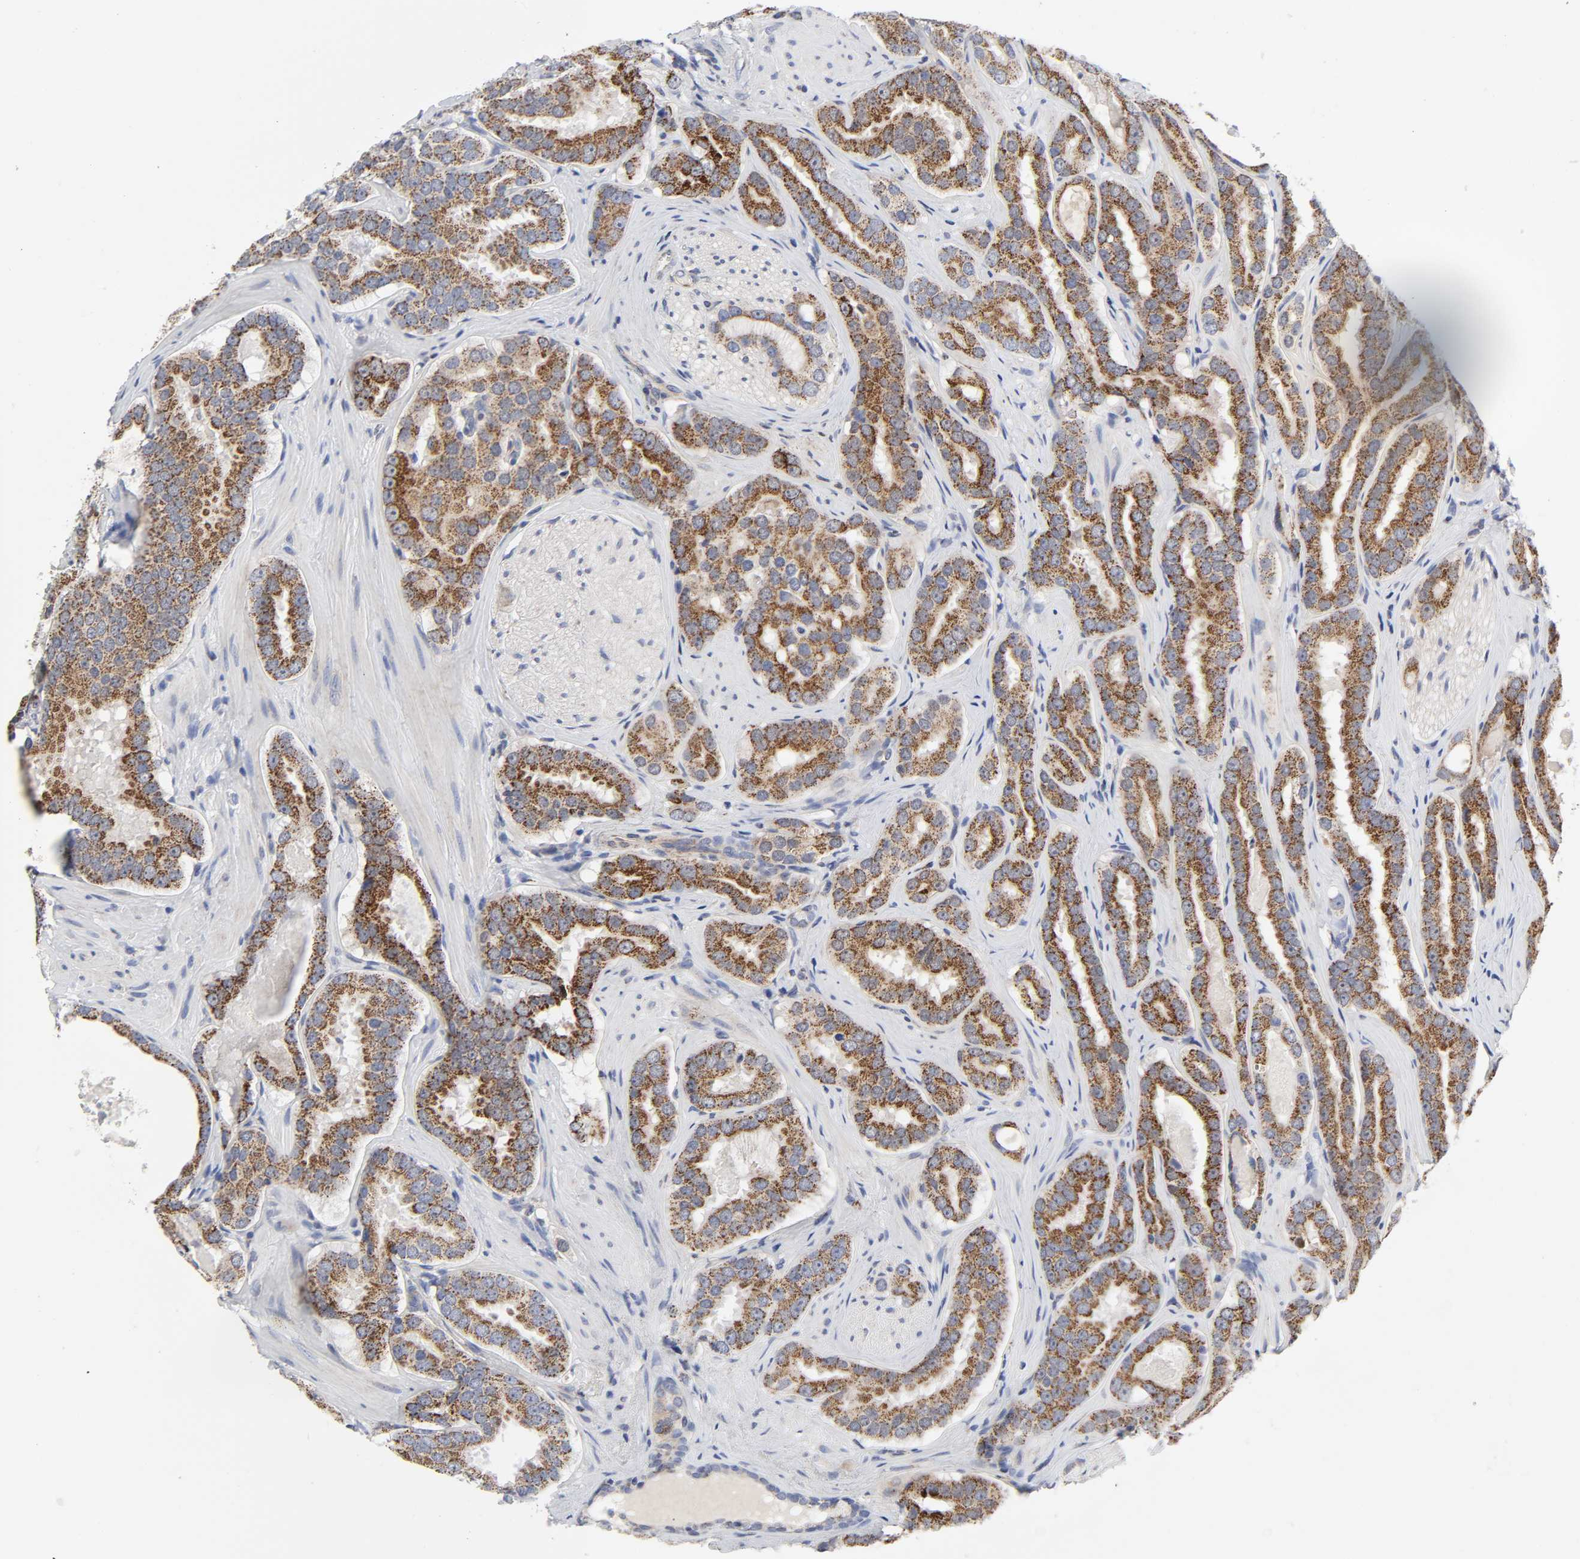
{"staining": {"intensity": "moderate", "quantity": ">75%", "location": "cytoplasmic/membranous"}, "tissue": "prostate cancer", "cell_type": "Tumor cells", "image_type": "cancer", "snomed": [{"axis": "morphology", "description": "Adenocarcinoma, Low grade"}, {"axis": "topography", "description": "Prostate"}], "caption": "Immunohistochemical staining of prostate low-grade adenocarcinoma displays moderate cytoplasmic/membranous protein positivity in approximately >75% of tumor cells. Nuclei are stained in blue.", "gene": "AOPEP", "patient": {"sex": "male", "age": 59}}